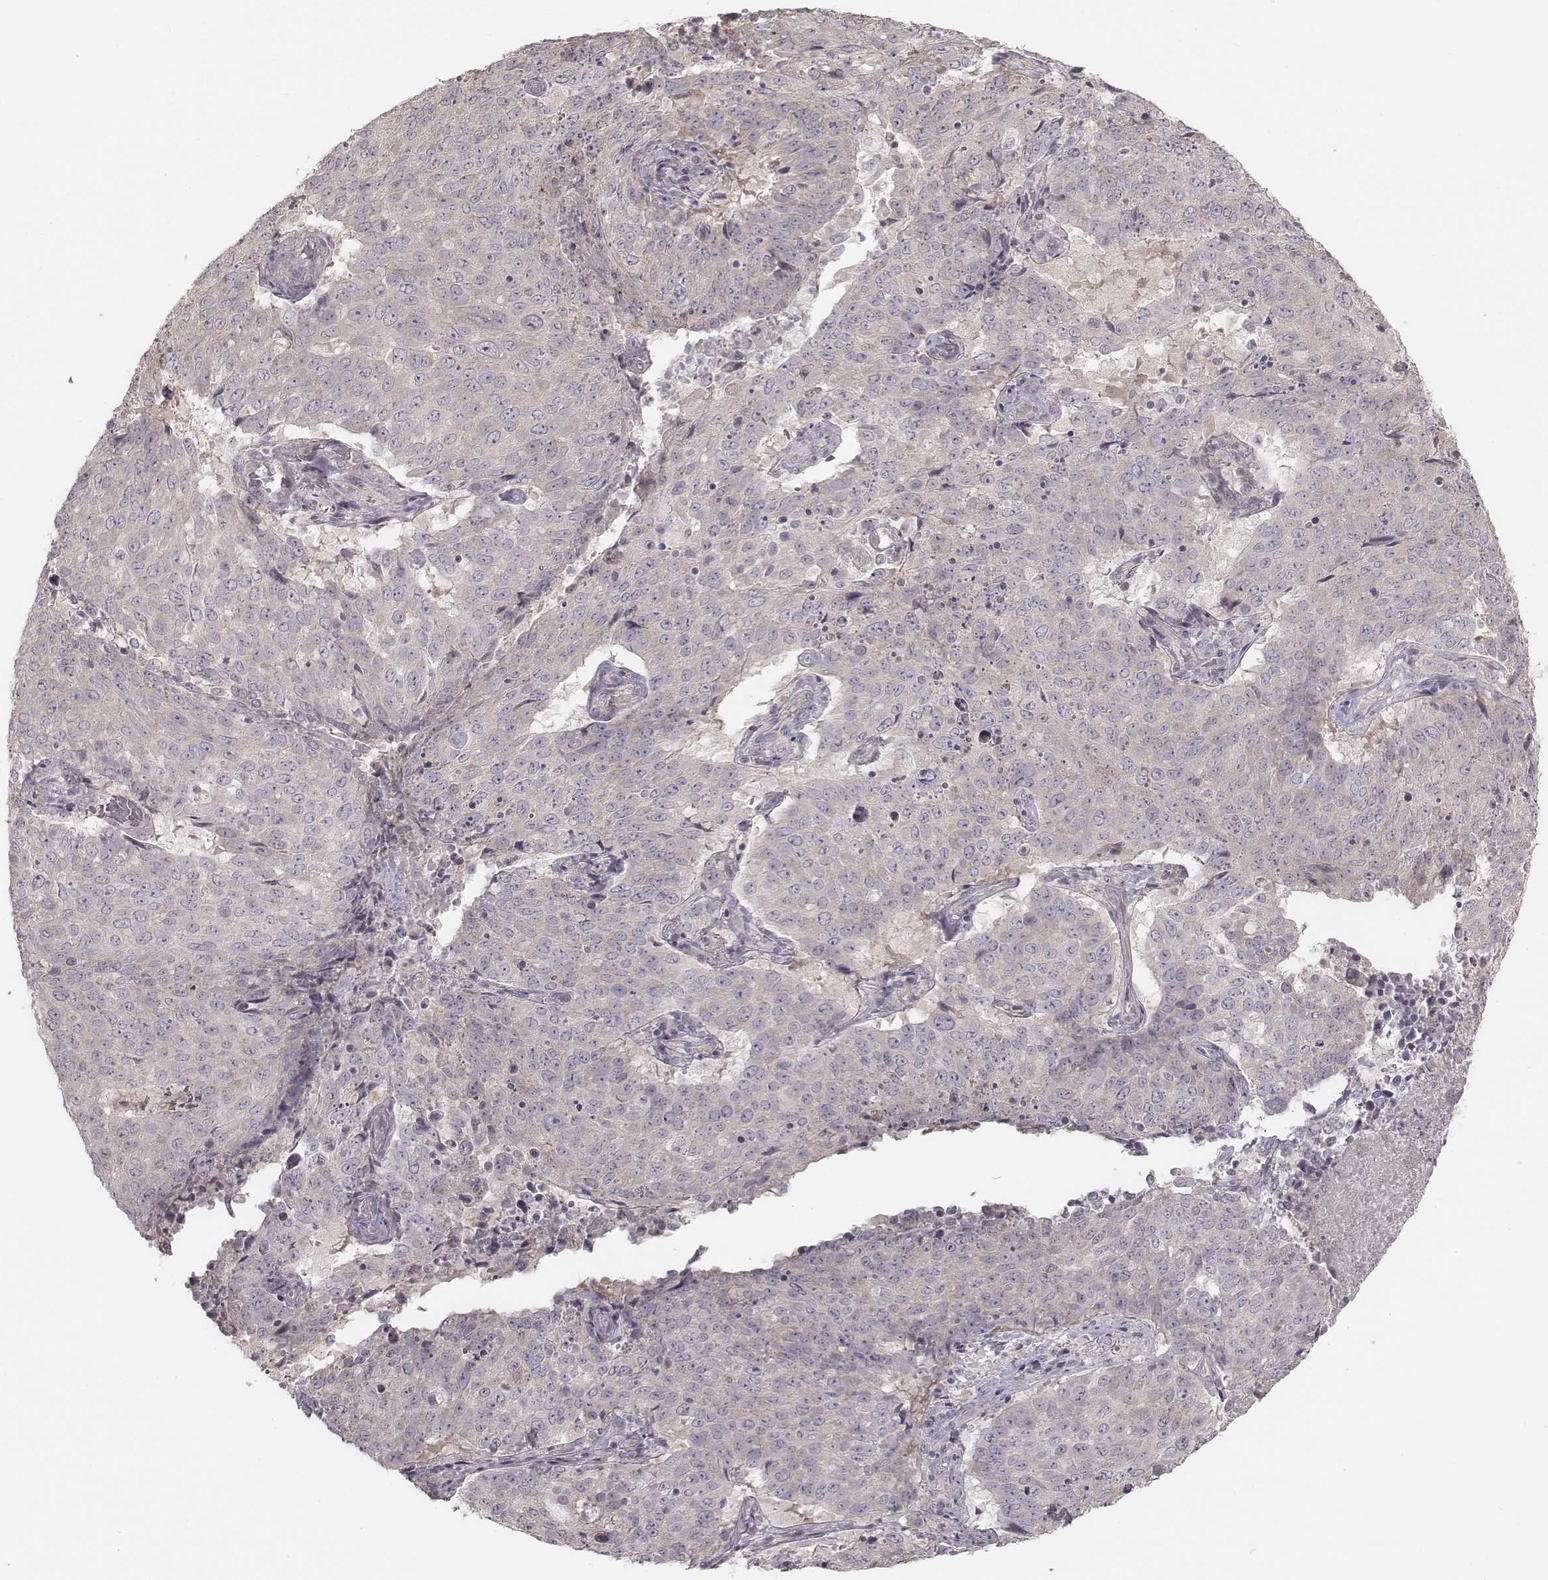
{"staining": {"intensity": "negative", "quantity": "none", "location": "none"}, "tissue": "lung cancer", "cell_type": "Tumor cells", "image_type": "cancer", "snomed": [{"axis": "morphology", "description": "Normal tissue, NOS"}, {"axis": "morphology", "description": "Squamous cell carcinoma, NOS"}, {"axis": "topography", "description": "Bronchus"}, {"axis": "topography", "description": "Lung"}], "caption": "An IHC micrograph of lung cancer is shown. There is no staining in tumor cells of lung cancer.", "gene": "TDRD5", "patient": {"sex": "male", "age": 64}}